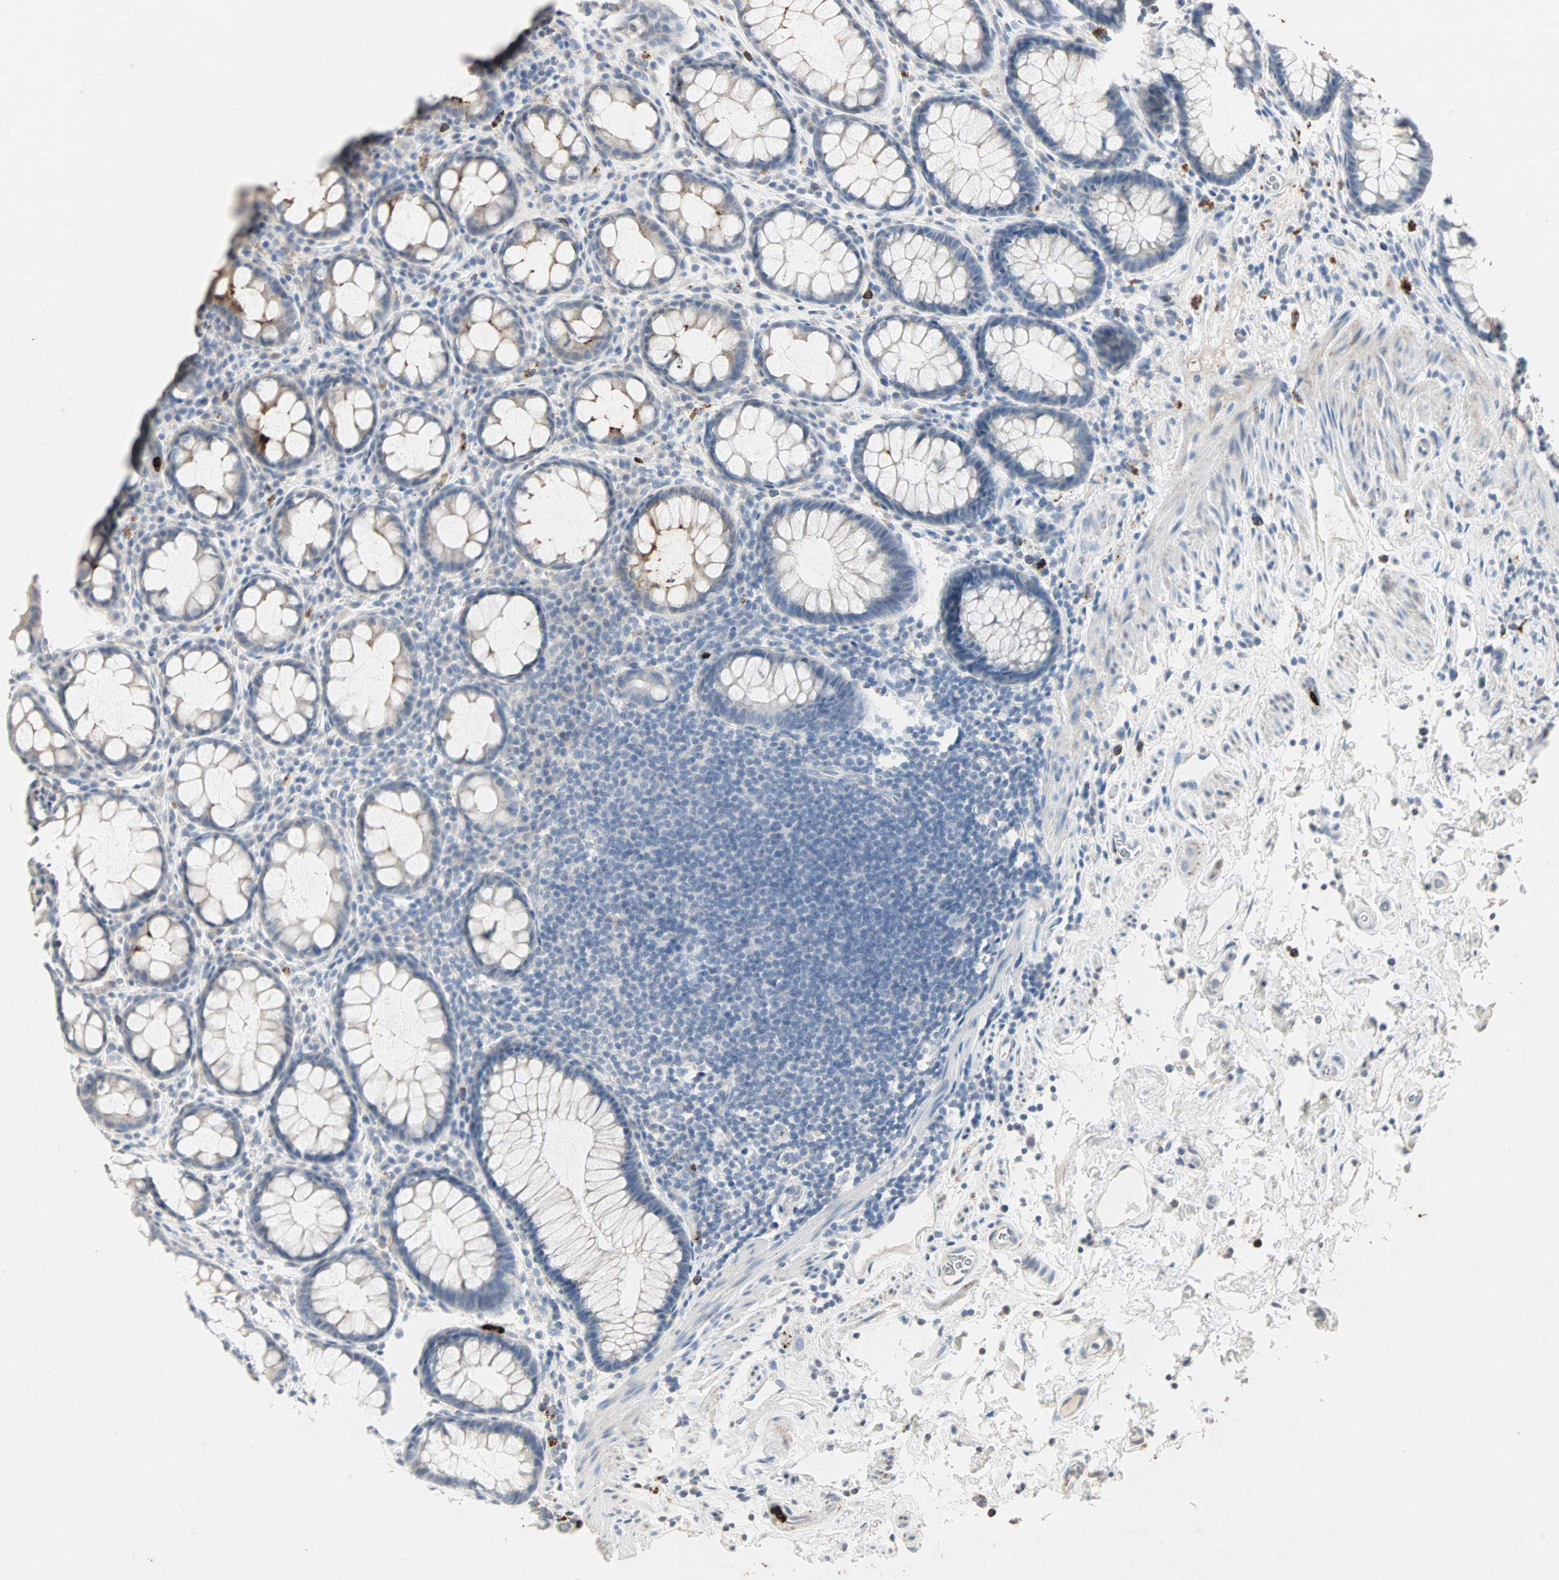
{"staining": {"intensity": "strong", "quantity": "25%-75%", "location": "cytoplasmic/membranous"}, "tissue": "rectum", "cell_type": "Glandular cells", "image_type": "normal", "snomed": [{"axis": "morphology", "description": "Normal tissue, NOS"}, {"axis": "topography", "description": "Rectum"}], "caption": "Protein expression analysis of unremarkable human rectum reveals strong cytoplasmic/membranous positivity in approximately 25%-75% of glandular cells. (IHC, brightfield microscopy, high magnification).", "gene": "CEACAM6", "patient": {"sex": "male", "age": 92}}